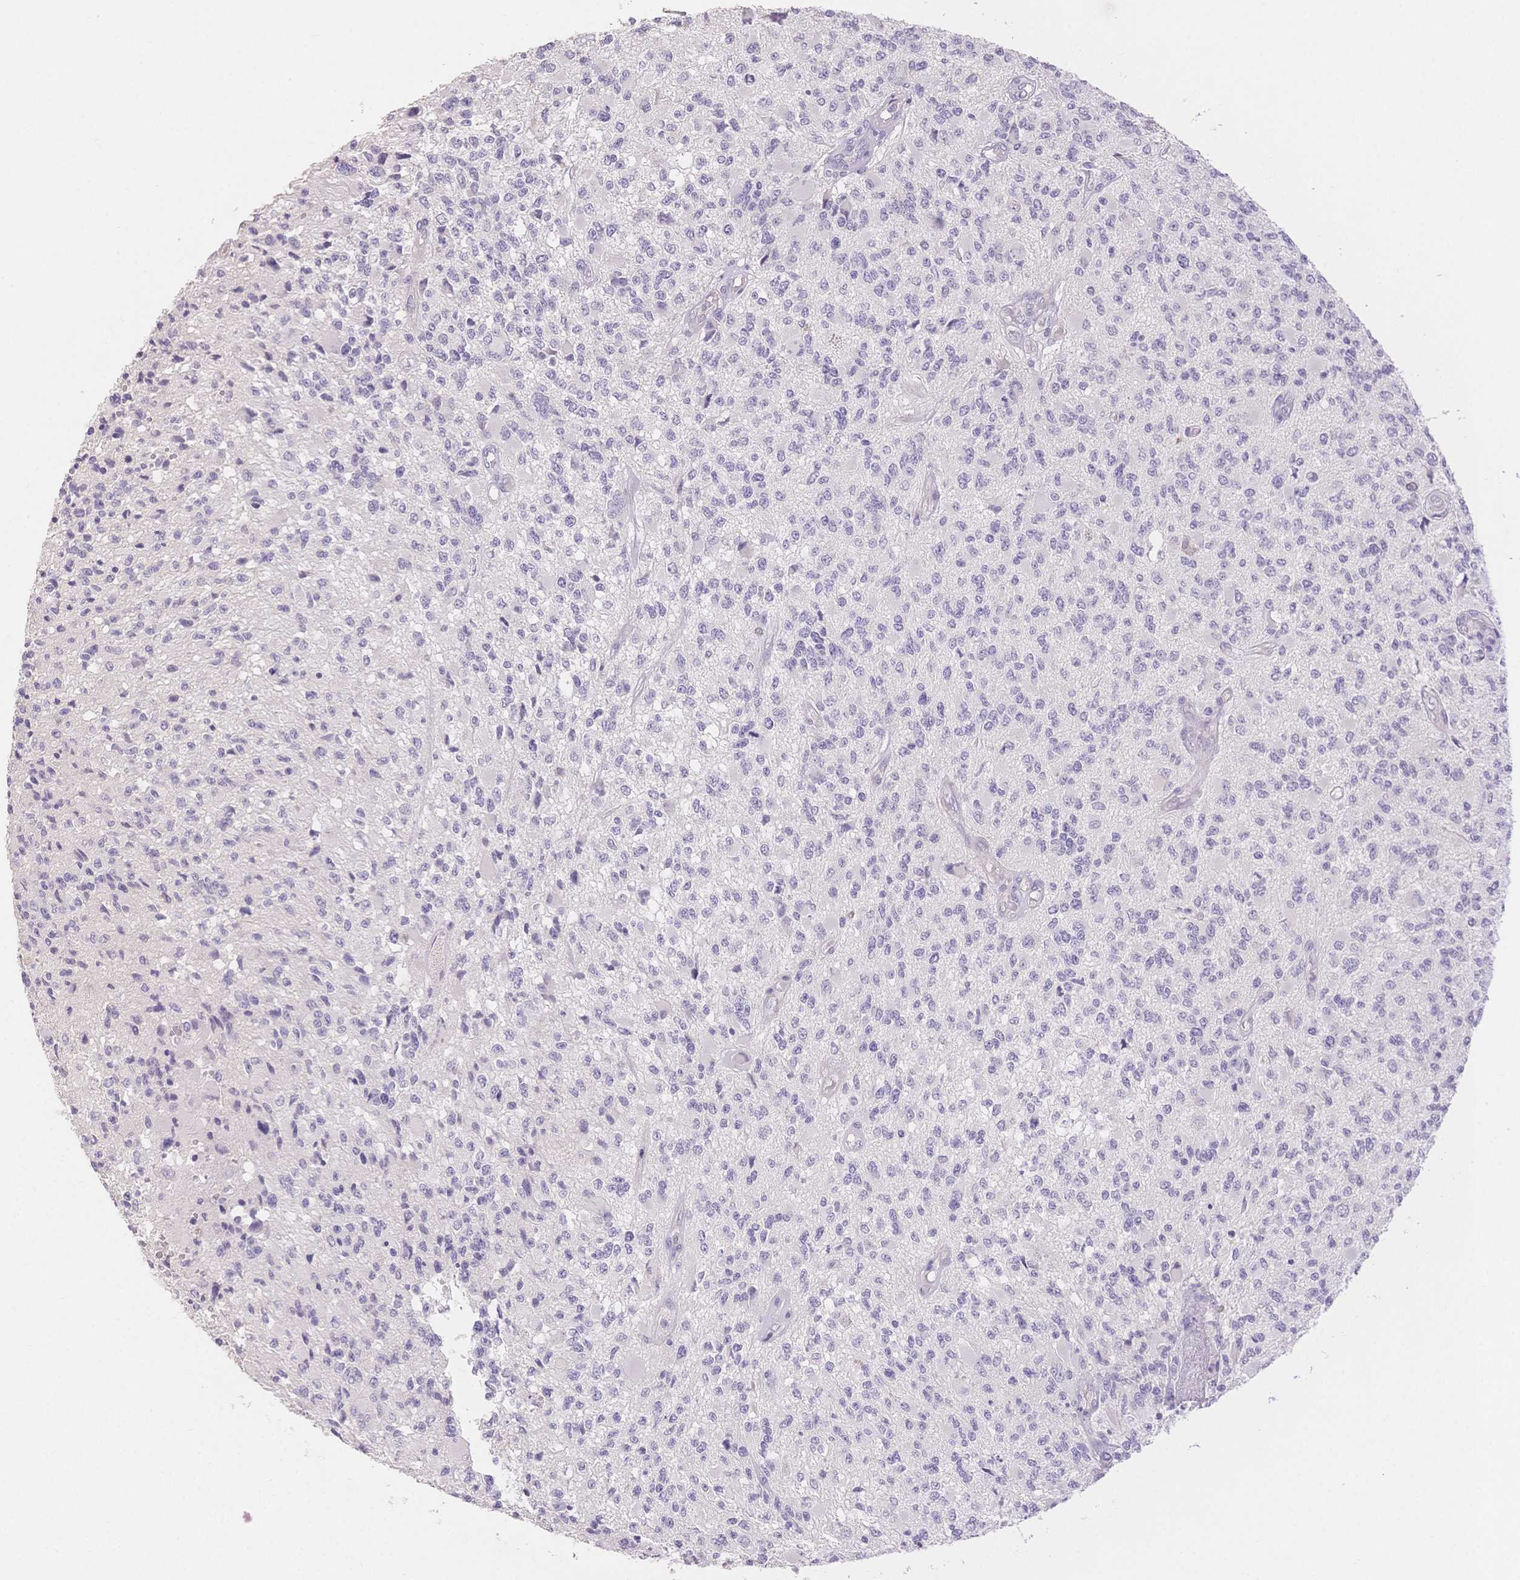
{"staining": {"intensity": "negative", "quantity": "none", "location": "none"}, "tissue": "glioma", "cell_type": "Tumor cells", "image_type": "cancer", "snomed": [{"axis": "morphology", "description": "Glioma, malignant, High grade"}, {"axis": "topography", "description": "Brain"}], "caption": "This is an immunohistochemistry (IHC) micrograph of glioma. There is no positivity in tumor cells.", "gene": "SUV39H2", "patient": {"sex": "female", "age": 63}}